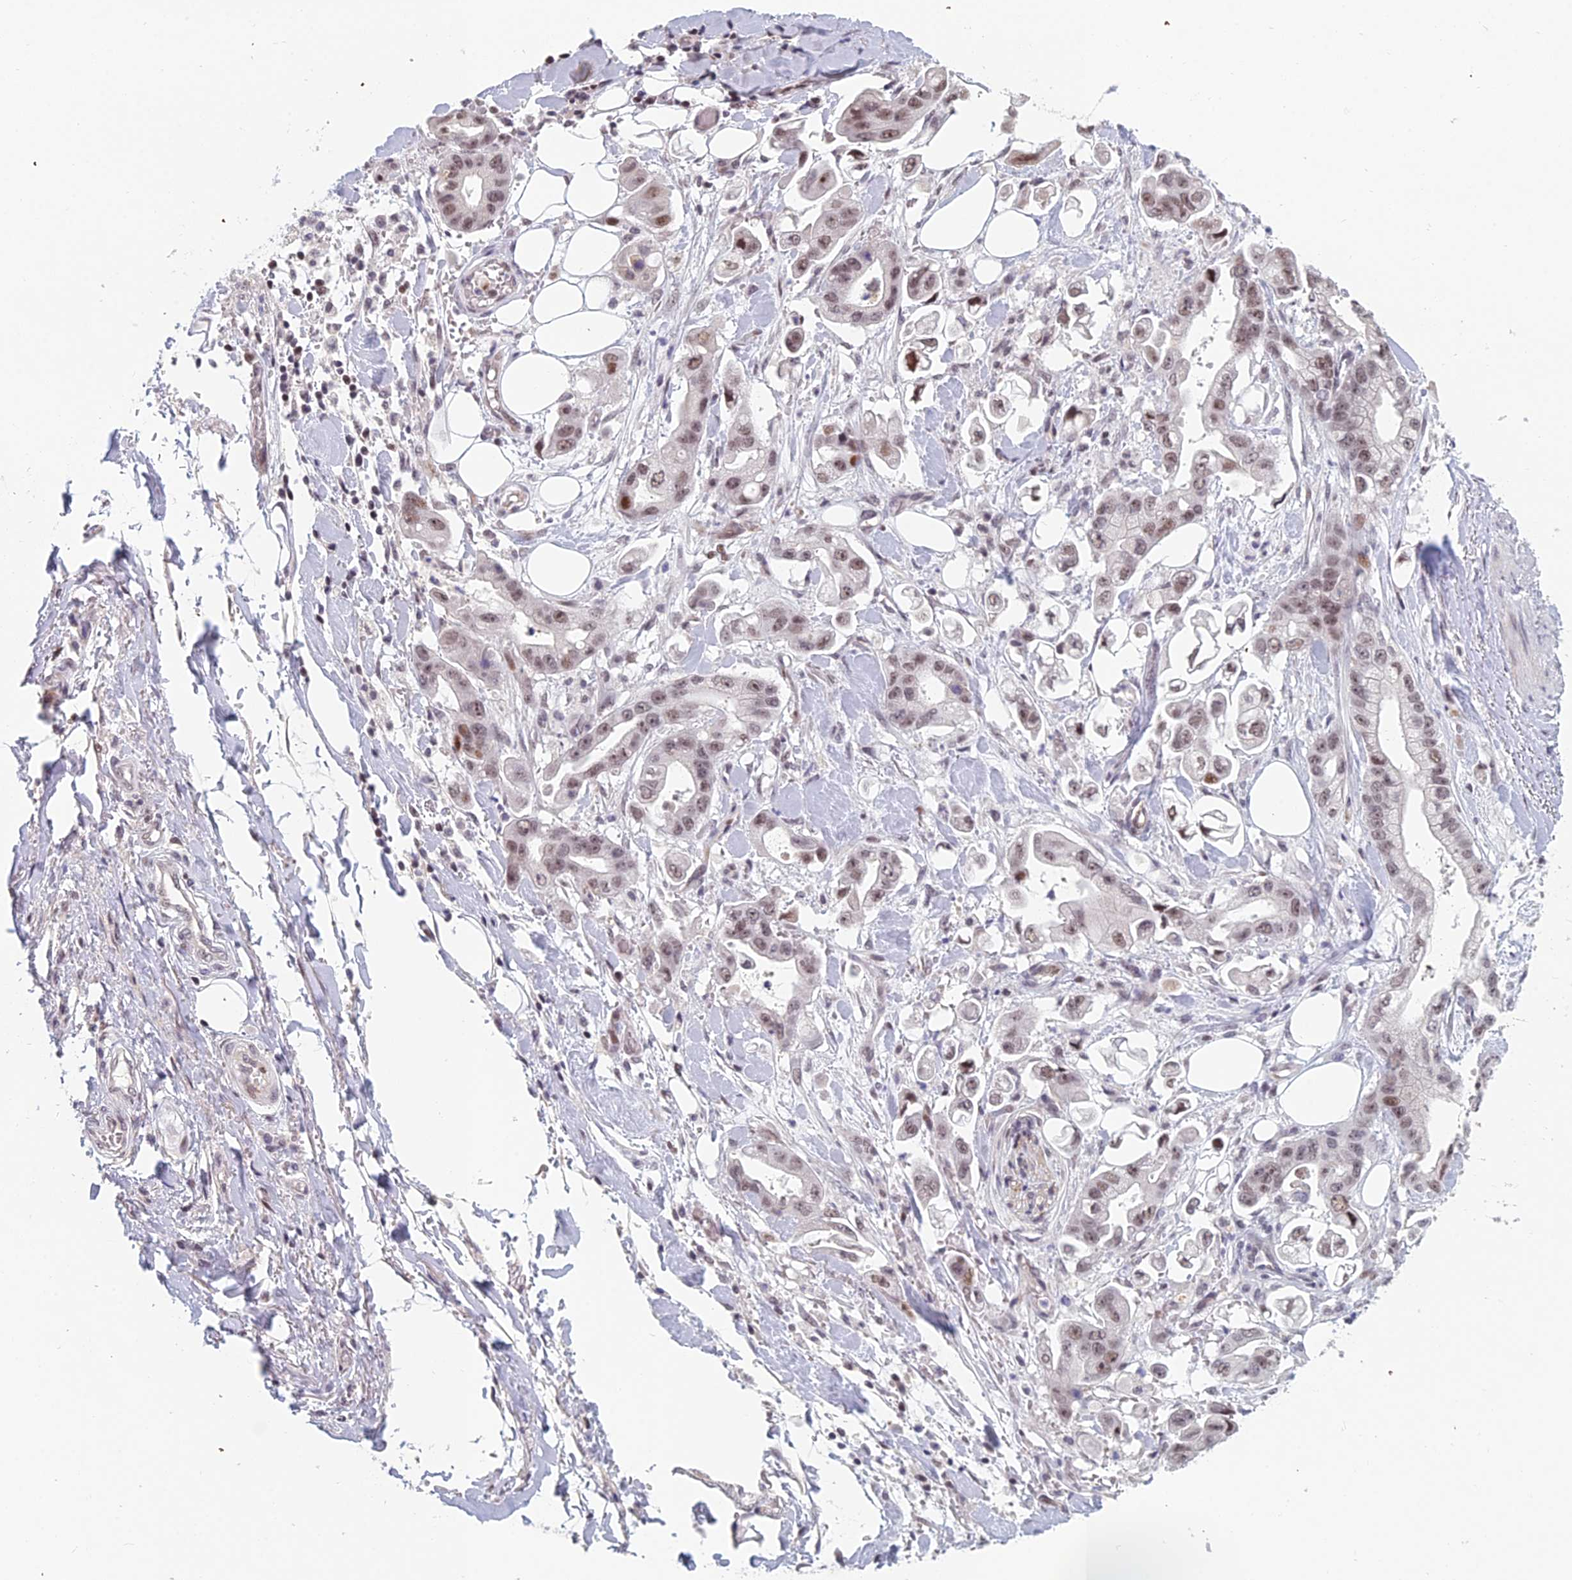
{"staining": {"intensity": "weak", "quantity": ">75%", "location": "nuclear"}, "tissue": "stomach cancer", "cell_type": "Tumor cells", "image_type": "cancer", "snomed": [{"axis": "morphology", "description": "Adenocarcinoma, NOS"}, {"axis": "topography", "description": "Stomach"}], "caption": "Stomach cancer tissue displays weak nuclear expression in approximately >75% of tumor cells", "gene": "RGS17", "patient": {"sex": "male", "age": 62}}